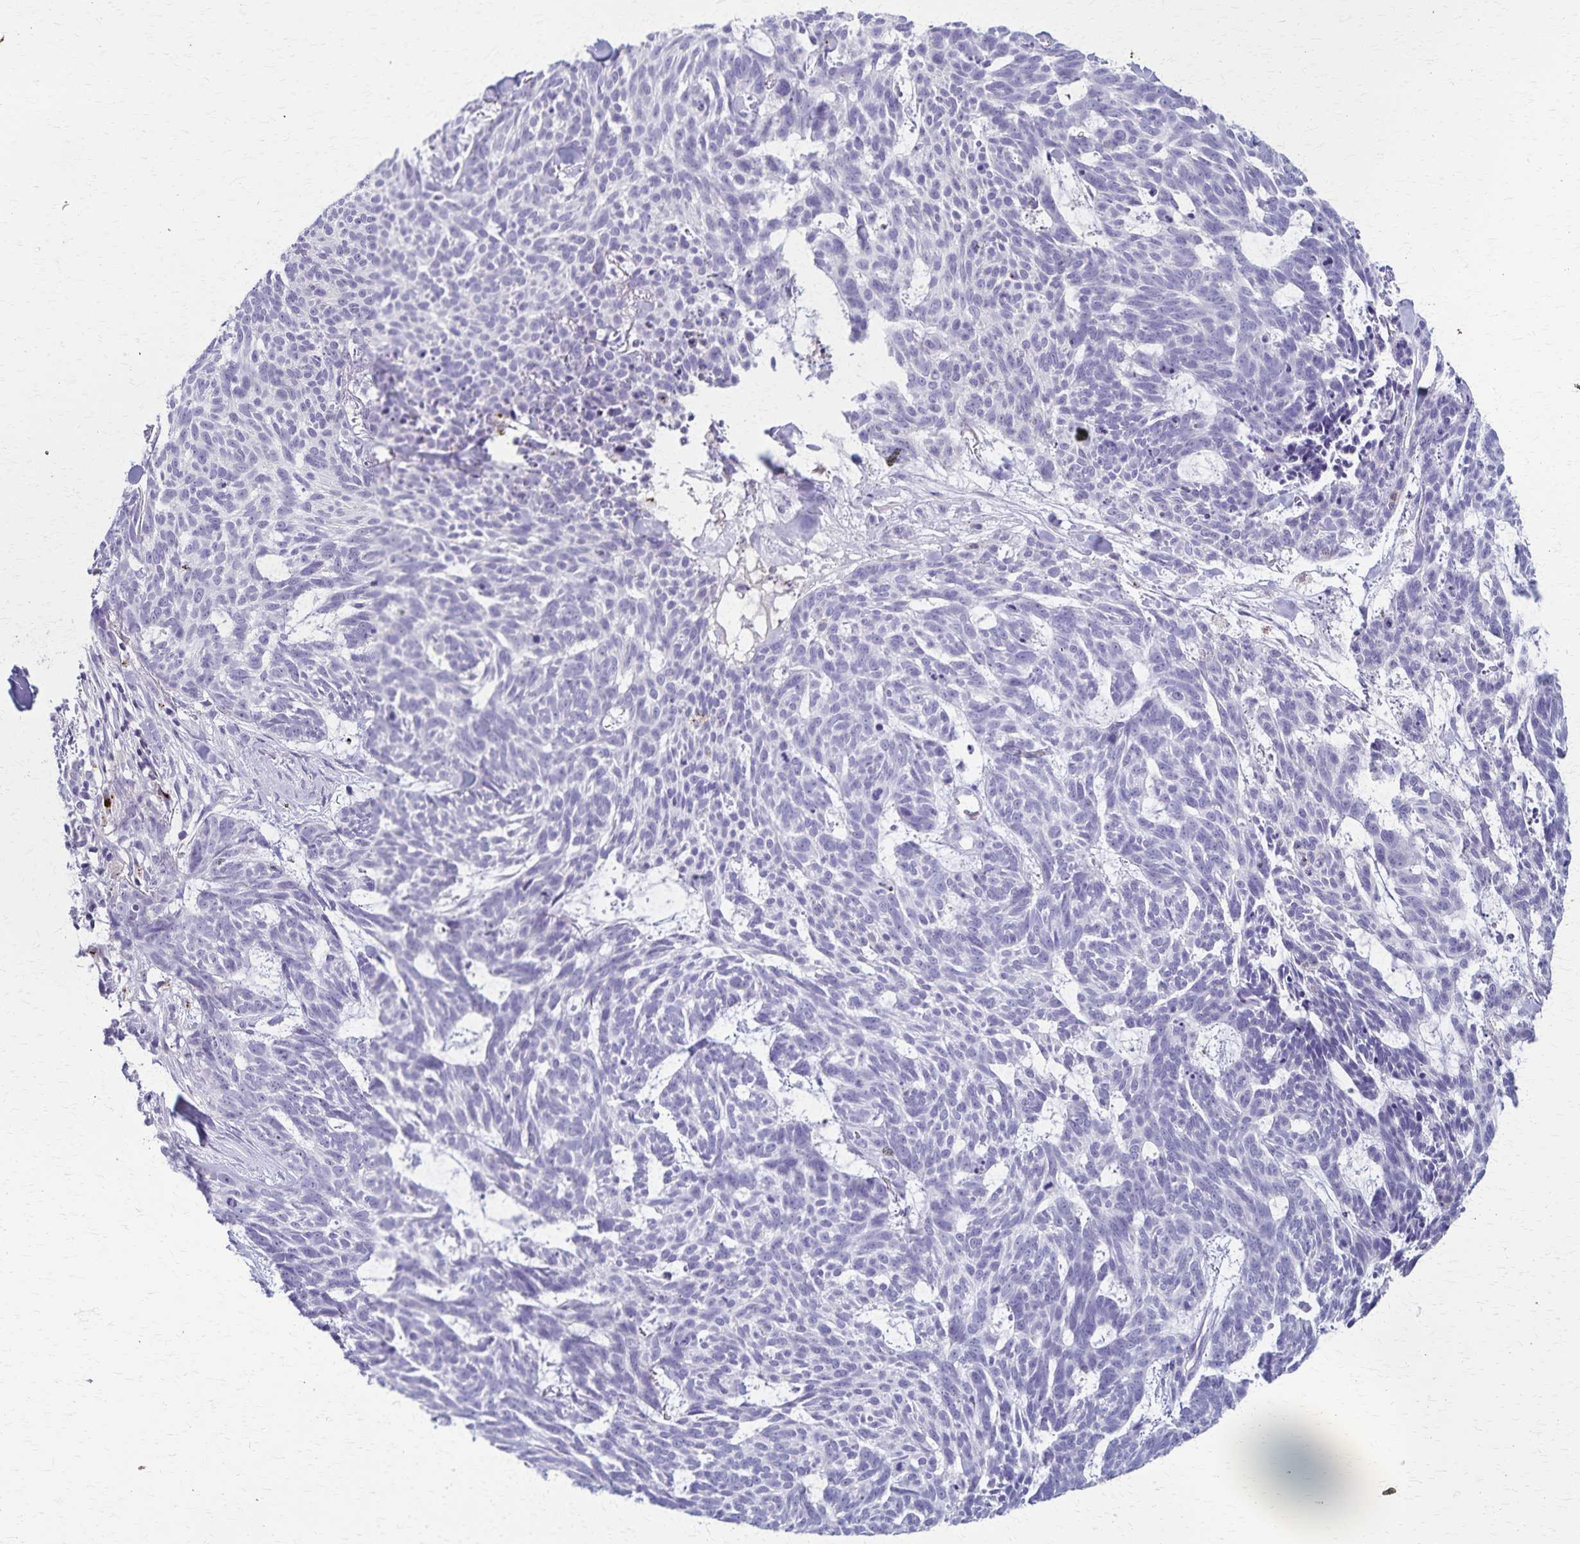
{"staining": {"intensity": "negative", "quantity": "none", "location": "none"}, "tissue": "skin cancer", "cell_type": "Tumor cells", "image_type": "cancer", "snomed": [{"axis": "morphology", "description": "Basal cell carcinoma"}, {"axis": "topography", "description": "Skin"}], "caption": "Immunohistochemical staining of human skin cancer (basal cell carcinoma) shows no significant staining in tumor cells.", "gene": "TMEM60", "patient": {"sex": "female", "age": 93}}